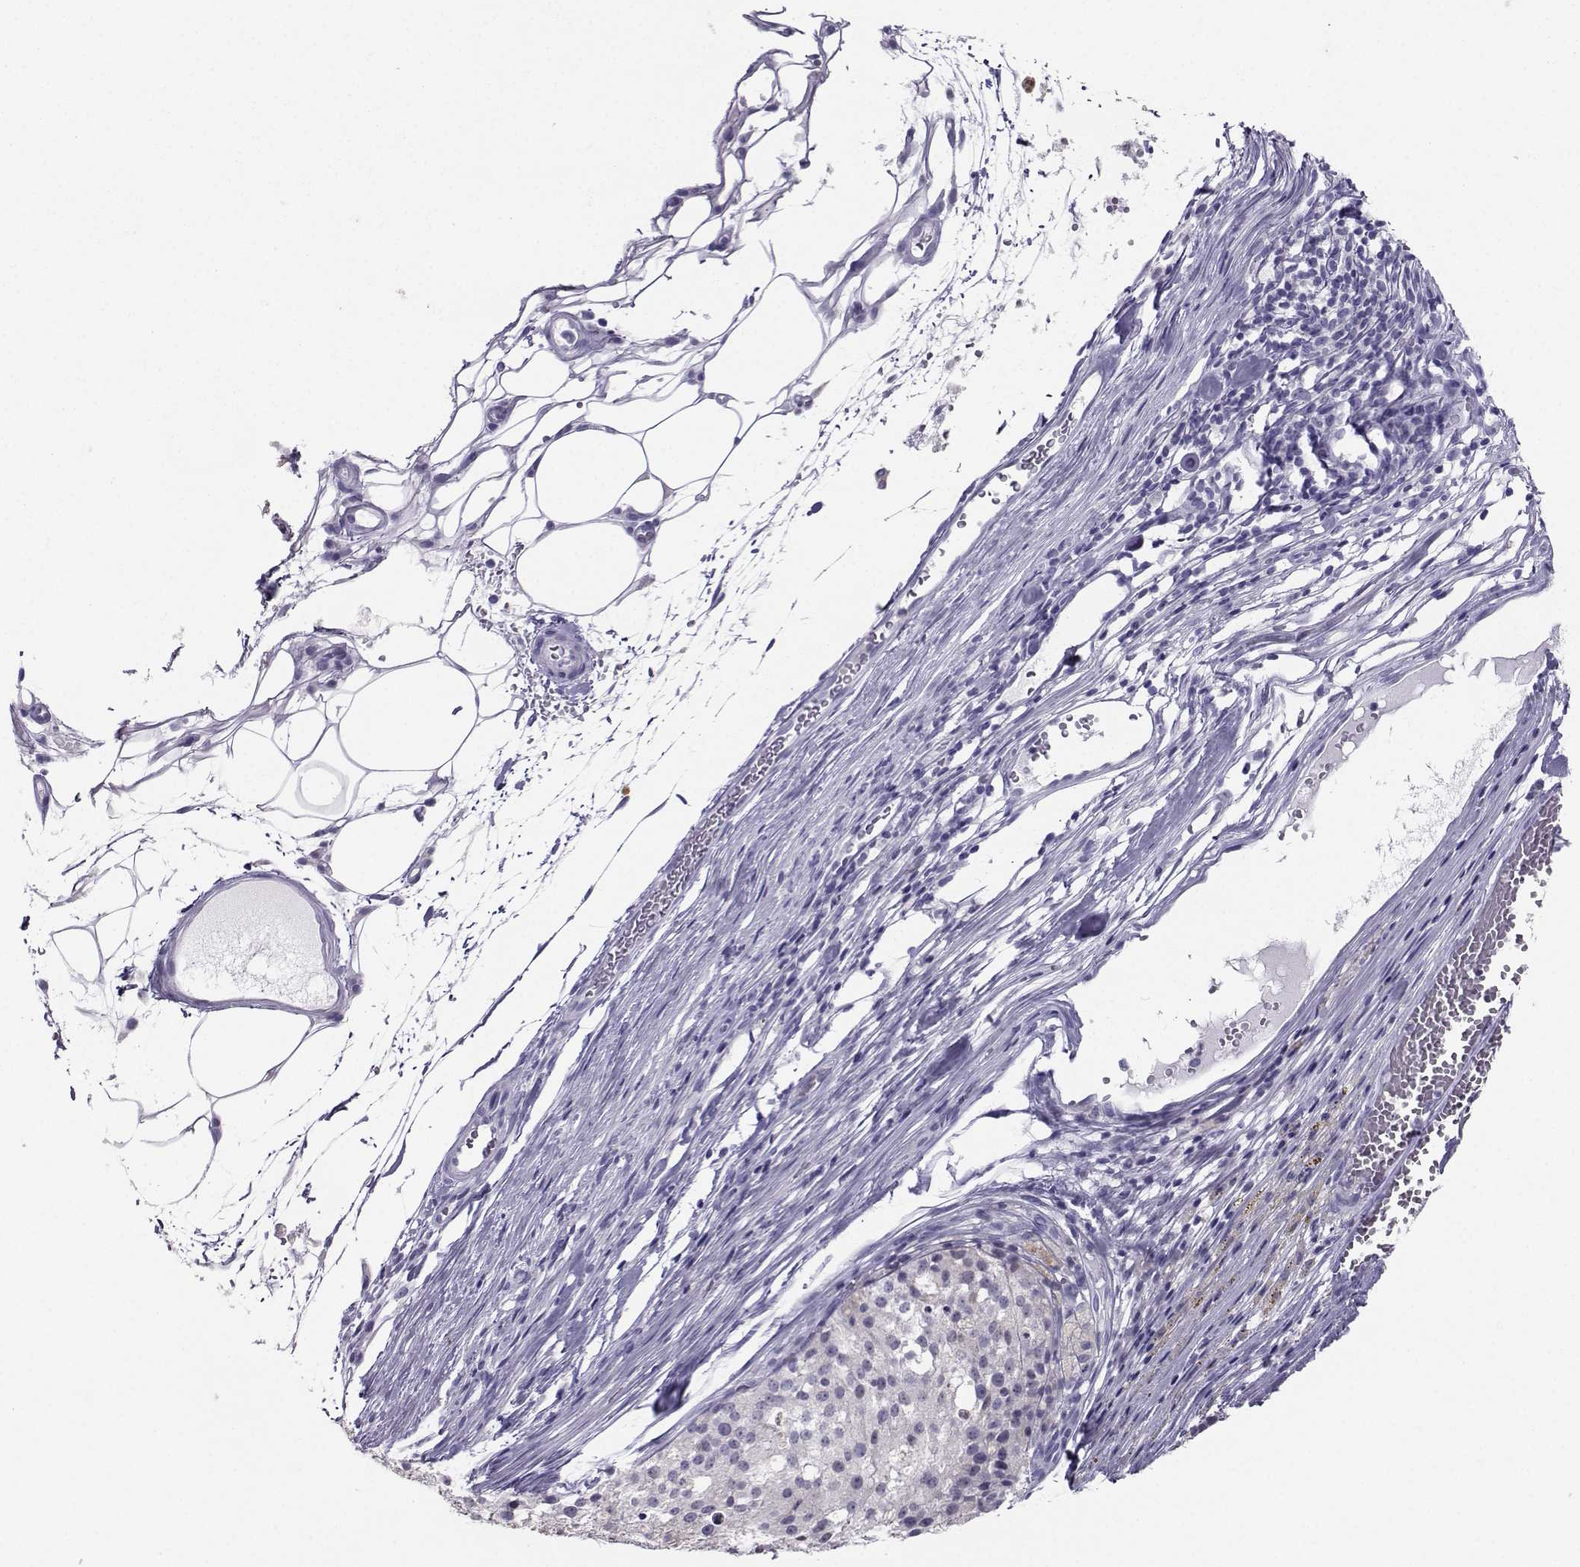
{"staining": {"intensity": "negative", "quantity": "none", "location": "none"}, "tissue": "melanoma", "cell_type": "Tumor cells", "image_type": "cancer", "snomed": [{"axis": "morphology", "description": "Malignant melanoma, Metastatic site"}, {"axis": "topography", "description": "Lymph node"}], "caption": "The IHC photomicrograph has no significant expression in tumor cells of malignant melanoma (metastatic site) tissue.", "gene": "PGK1", "patient": {"sex": "female", "age": 64}}